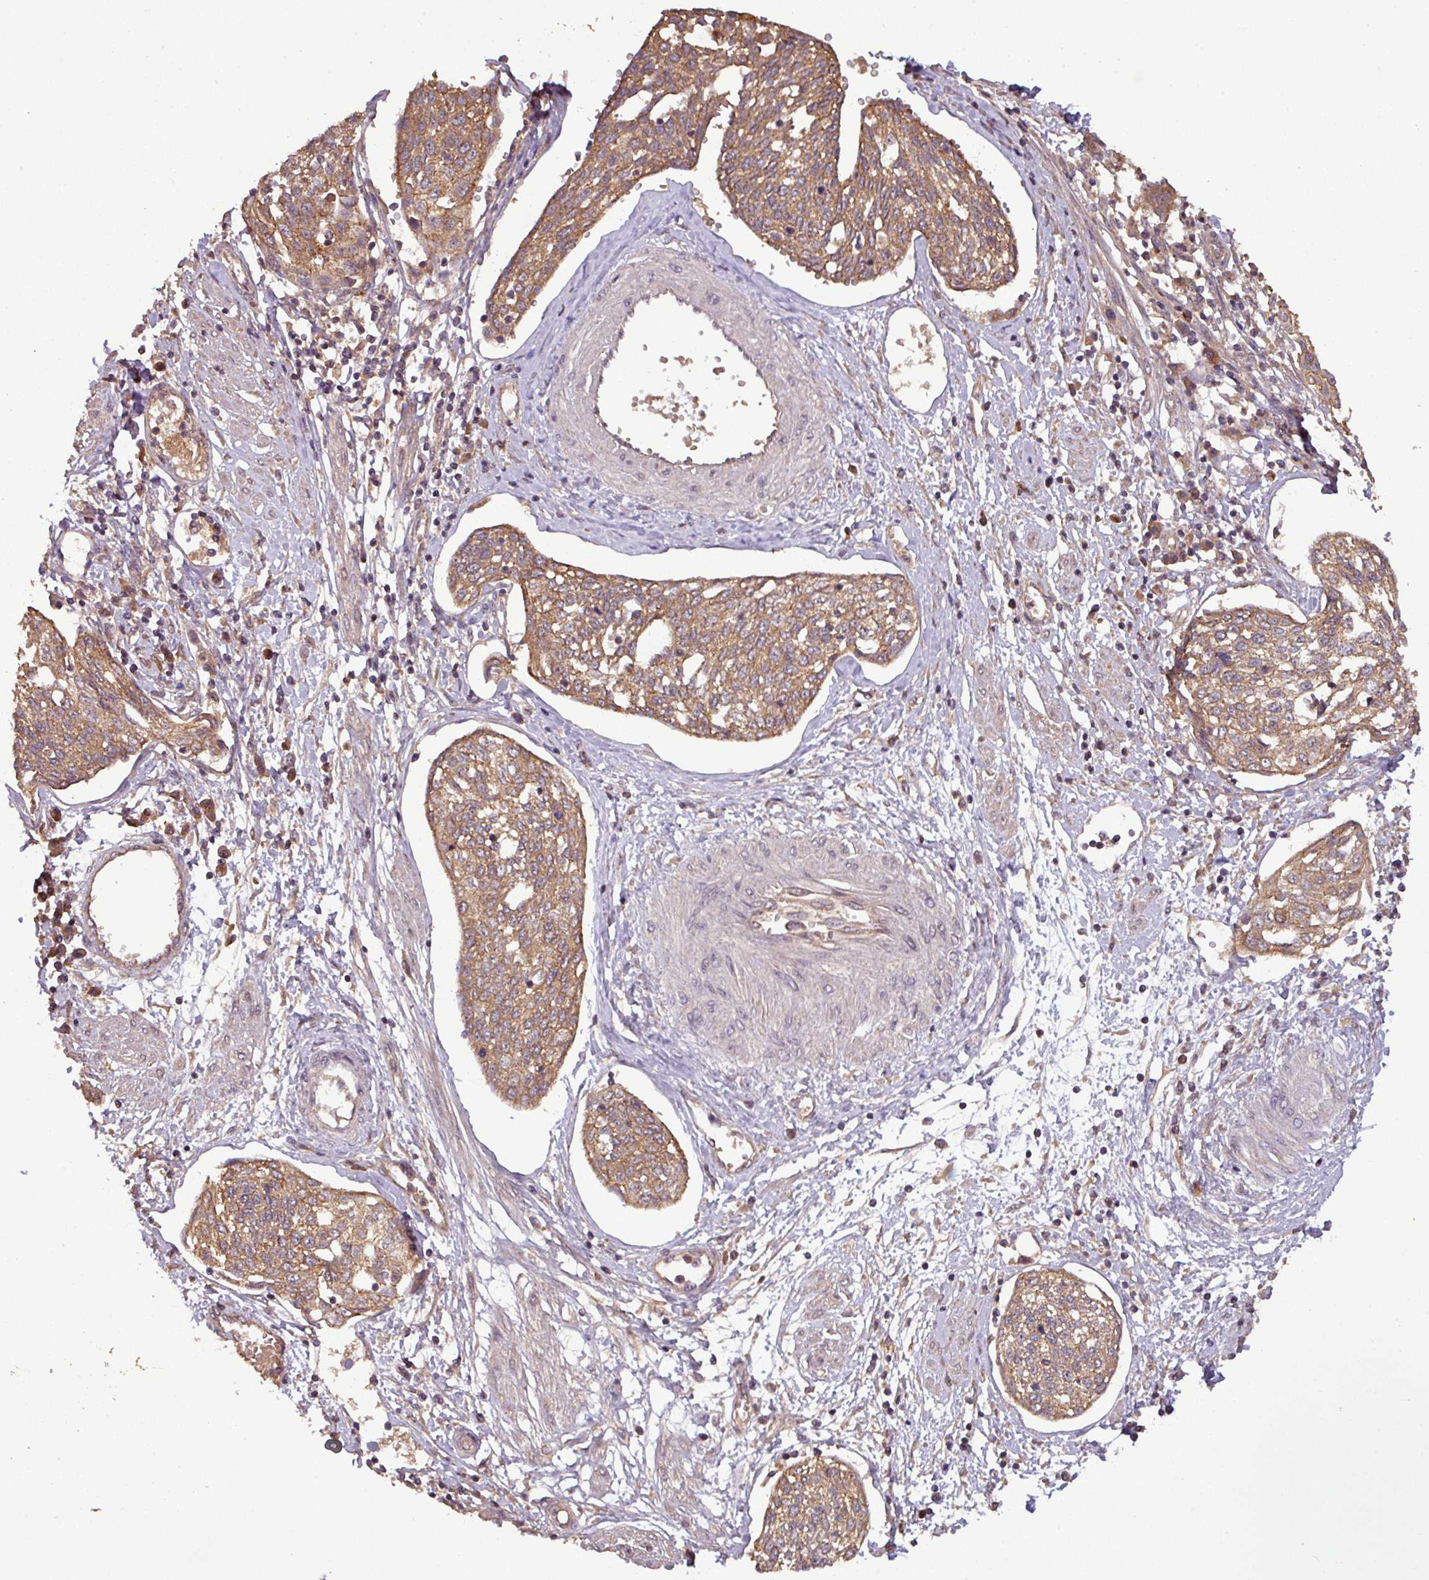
{"staining": {"intensity": "moderate", "quantity": ">75%", "location": "cytoplasmic/membranous"}, "tissue": "cervical cancer", "cell_type": "Tumor cells", "image_type": "cancer", "snomed": [{"axis": "morphology", "description": "Squamous cell carcinoma, NOS"}, {"axis": "topography", "description": "Cervix"}], "caption": "Moderate cytoplasmic/membranous staining for a protein is present in about >75% of tumor cells of cervical cancer (squamous cell carcinoma) using IHC.", "gene": "NT5C3A", "patient": {"sex": "female", "age": 34}}